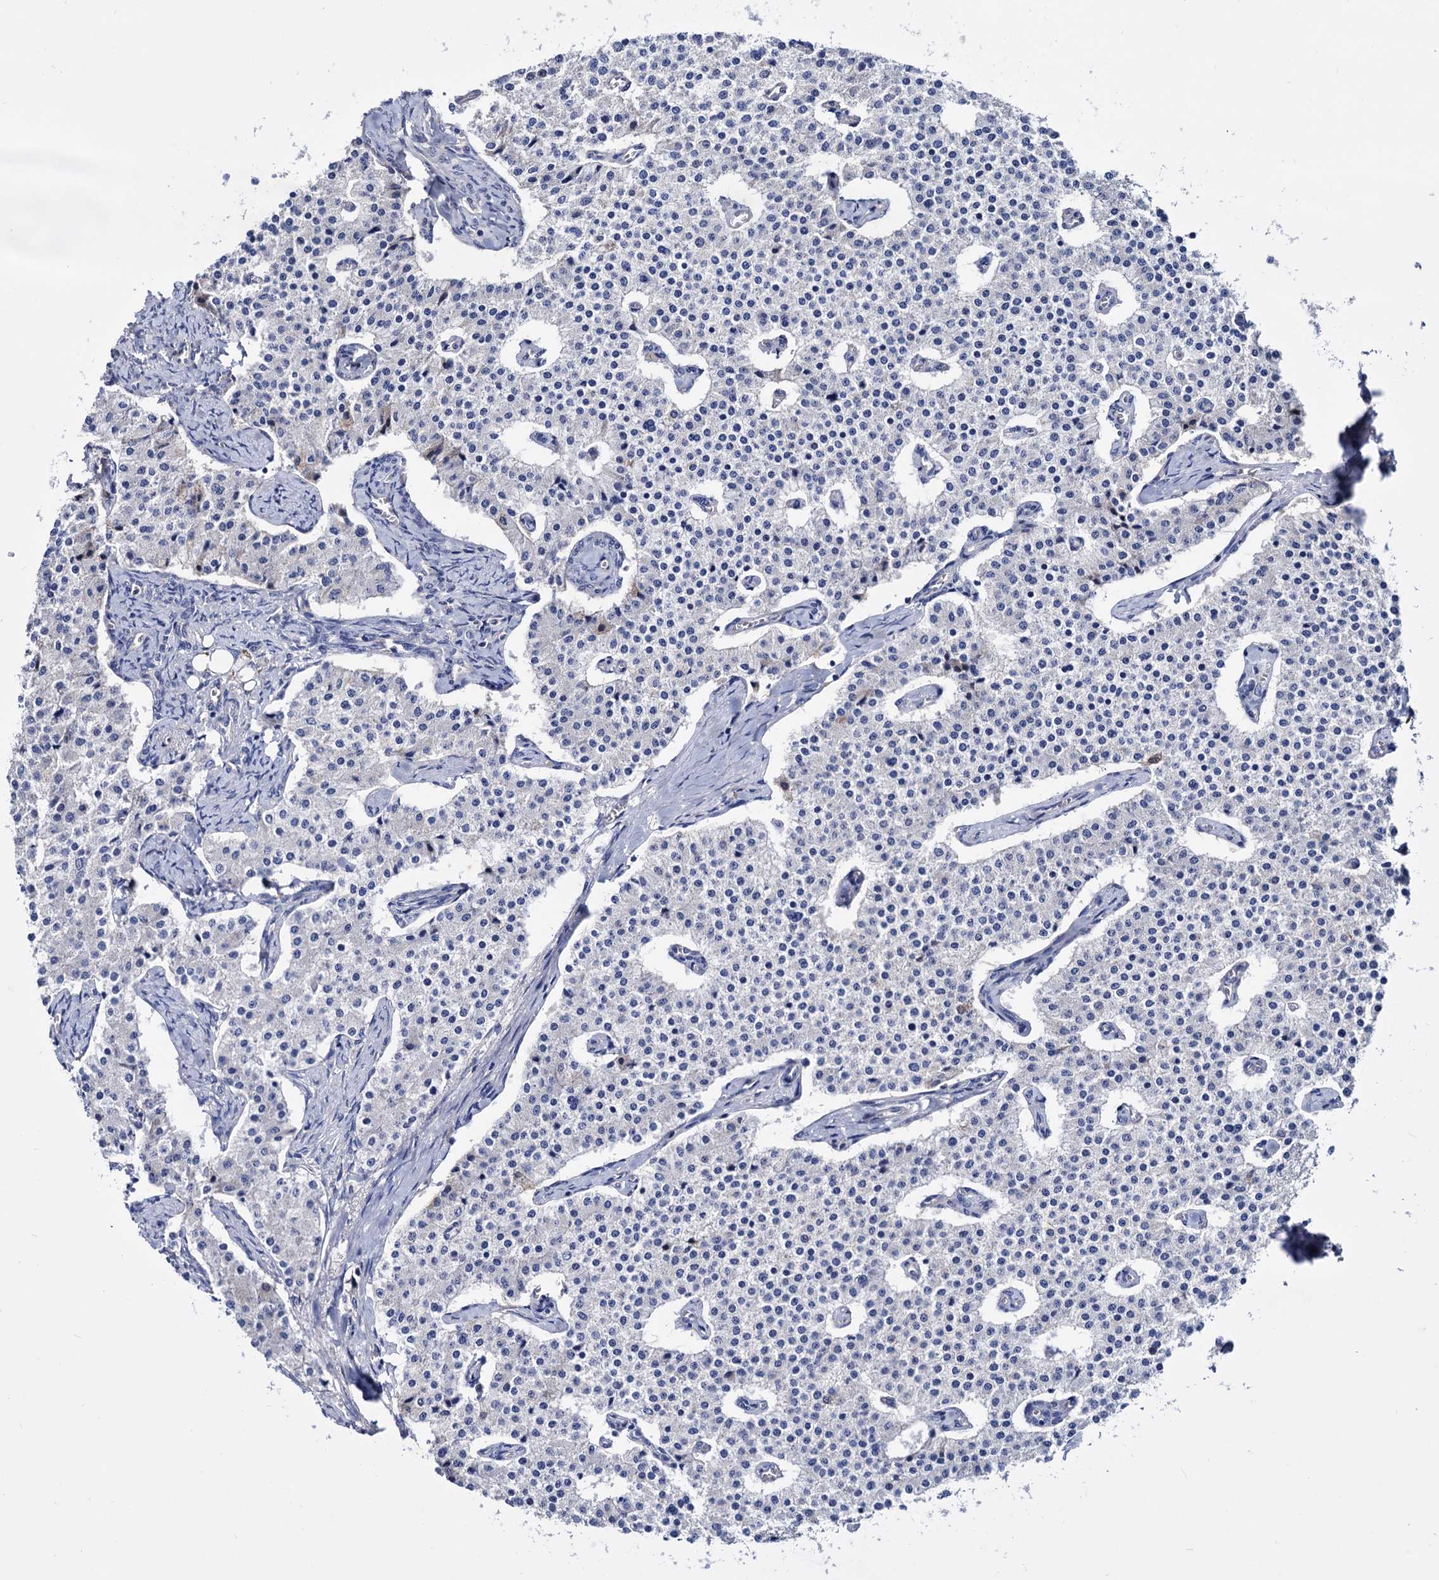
{"staining": {"intensity": "negative", "quantity": "none", "location": "none"}, "tissue": "carcinoid", "cell_type": "Tumor cells", "image_type": "cancer", "snomed": [{"axis": "morphology", "description": "Carcinoid, malignant, NOS"}, {"axis": "topography", "description": "Colon"}], "caption": "Malignant carcinoid stained for a protein using immunohistochemistry exhibits no expression tumor cells.", "gene": "NPAS4", "patient": {"sex": "female", "age": 52}}